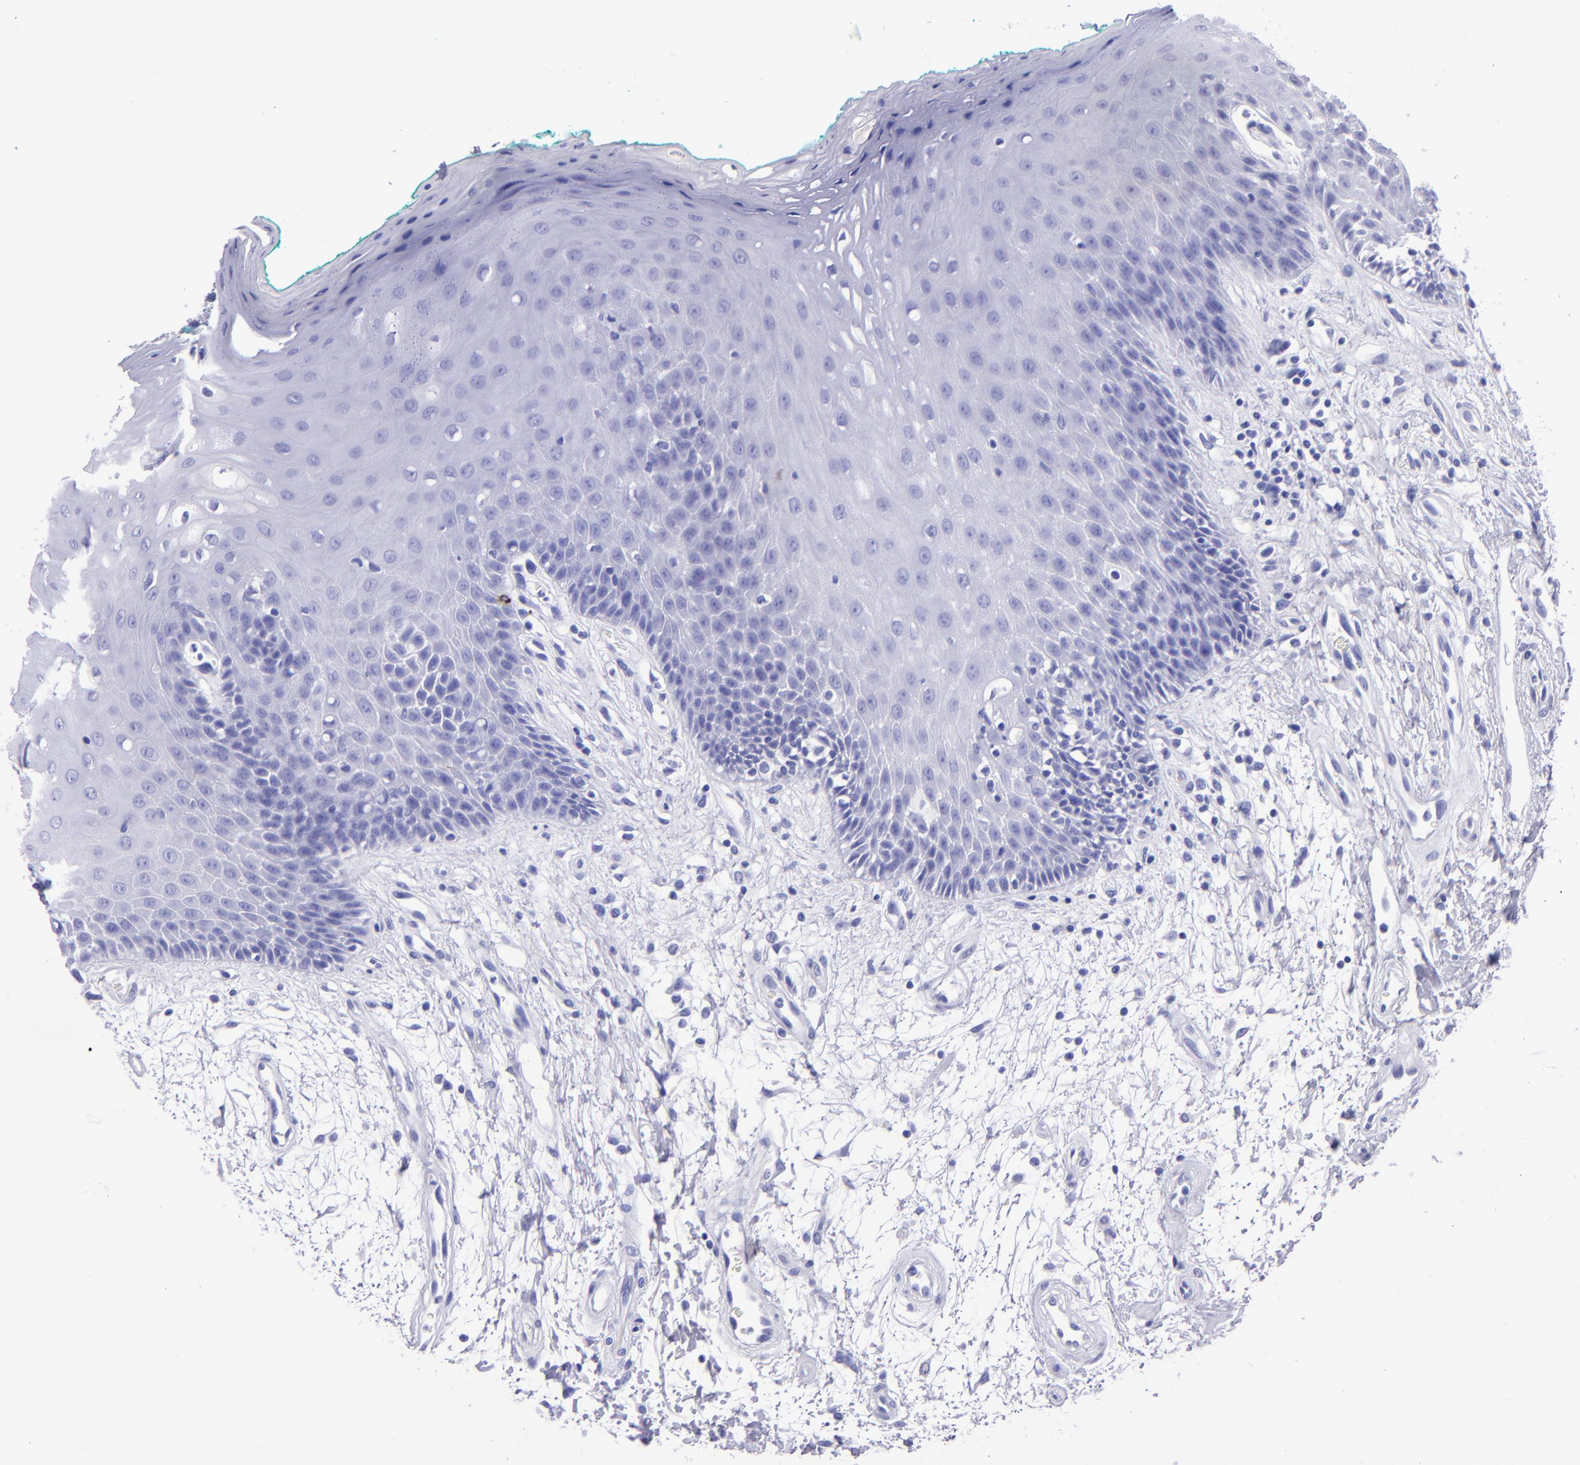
{"staining": {"intensity": "negative", "quantity": "none", "location": "none"}, "tissue": "oral mucosa", "cell_type": "Squamous epithelial cells", "image_type": "normal", "snomed": [{"axis": "morphology", "description": "Normal tissue, NOS"}, {"axis": "morphology", "description": "Squamous cell carcinoma, NOS"}, {"axis": "topography", "description": "Skeletal muscle"}, {"axis": "topography", "description": "Oral tissue"}, {"axis": "topography", "description": "Head-Neck"}], "caption": "This is an immunohistochemistry (IHC) photomicrograph of normal human oral mucosa. There is no staining in squamous epithelial cells.", "gene": "TYRP1", "patient": {"sex": "female", "age": 84}}